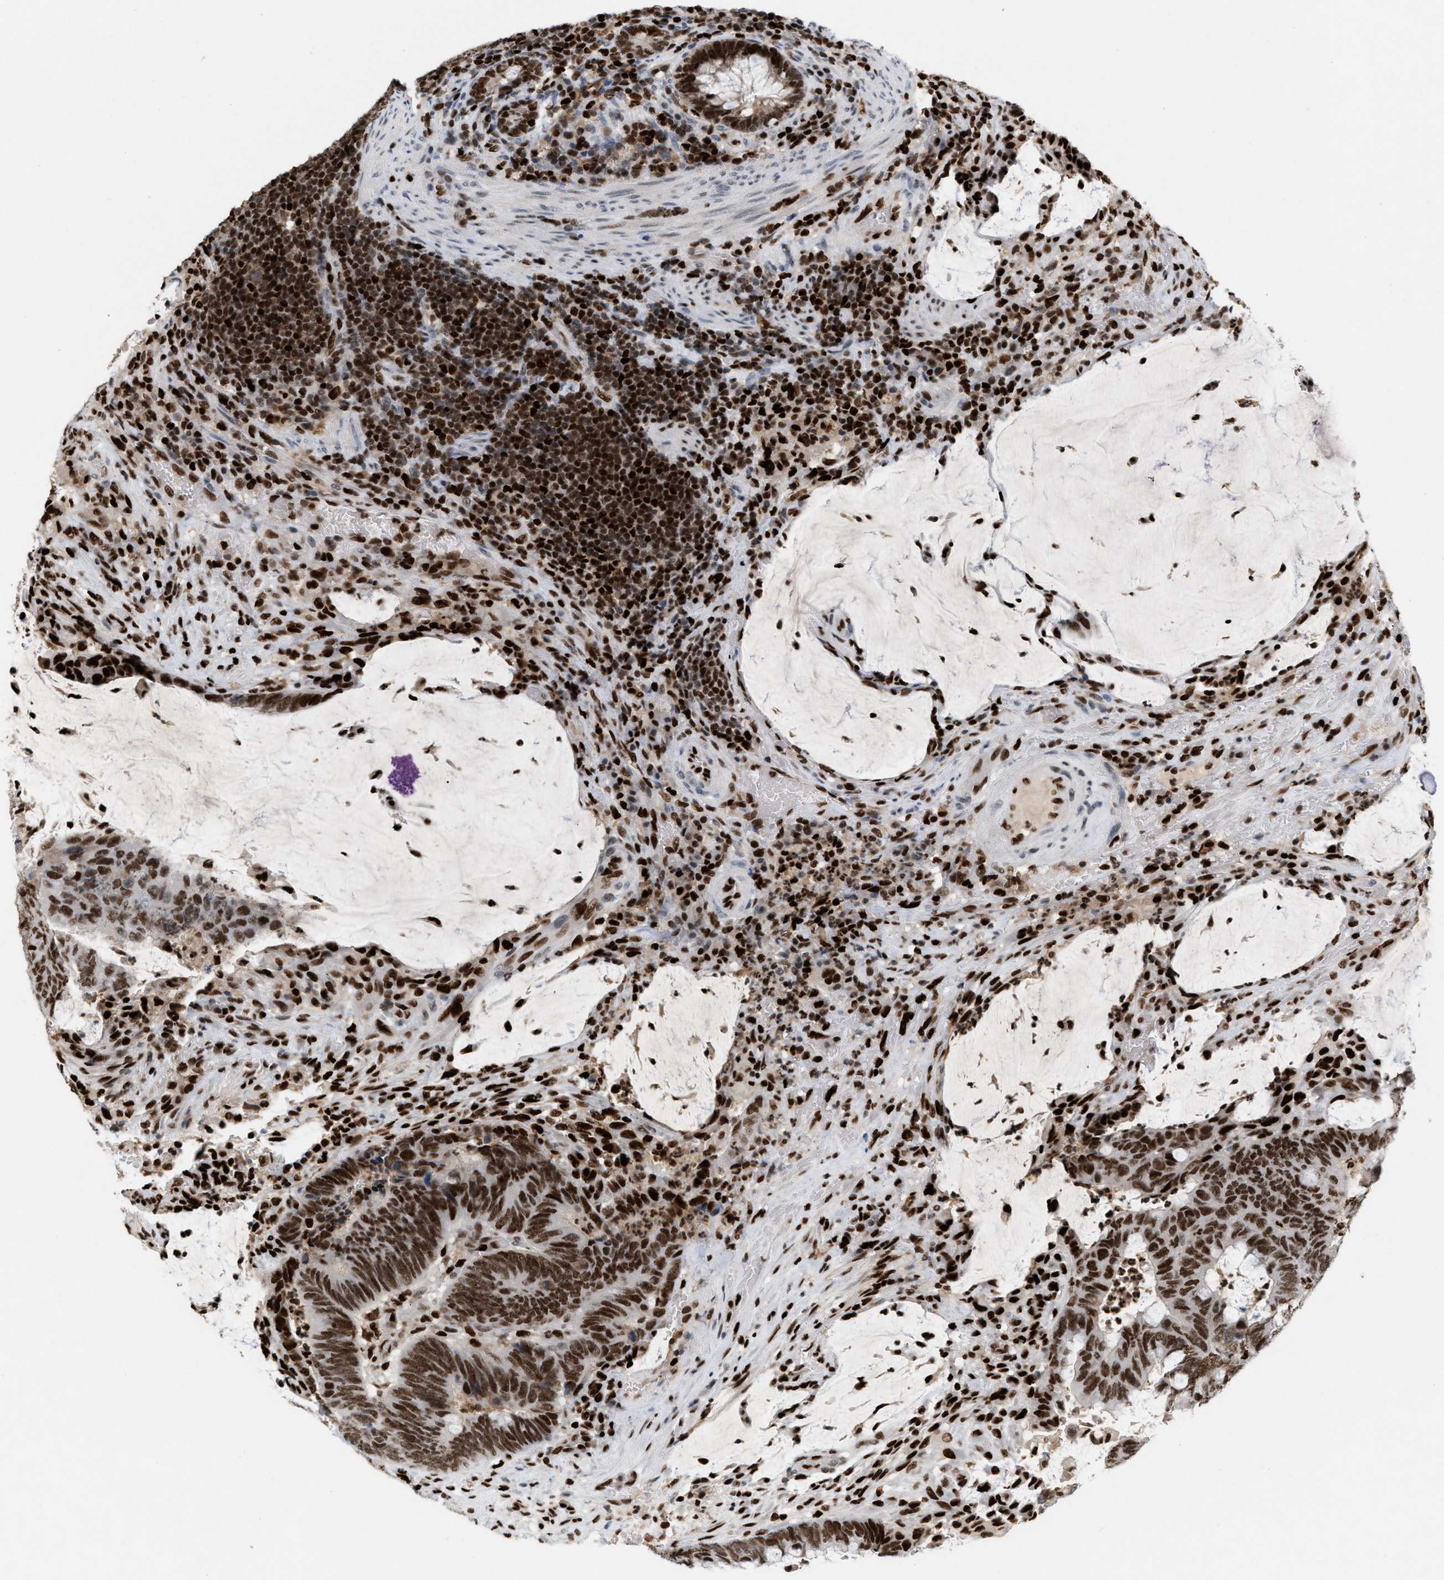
{"staining": {"intensity": "strong", "quantity": ">75%", "location": "nuclear"}, "tissue": "colorectal cancer", "cell_type": "Tumor cells", "image_type": "cancer", "snomed": [{"axis": "morphology", "description": "Normal tissue, NOS"}, {"axis": "morphology", "description": "Adenocarcinoma, NOS"}, {"axis": "topography", "description": "Rectum"}, {"axis": "topography", "description": "Peripheral nerve tissue"}], "caption": "Immunohistochemical staining of colorectal cancer shows high levels of strong nuclear staining in approximately >75% of tumor cells. The protein of interest is stained brown, and the nuclei are stained in blue (DAB (3,3'-diaminobenzidine) IHC with brightfield microscopy, high magnification).", "gene": "RNASEK-C17orf49", "patient": {"sex": "male", "age": 92}}